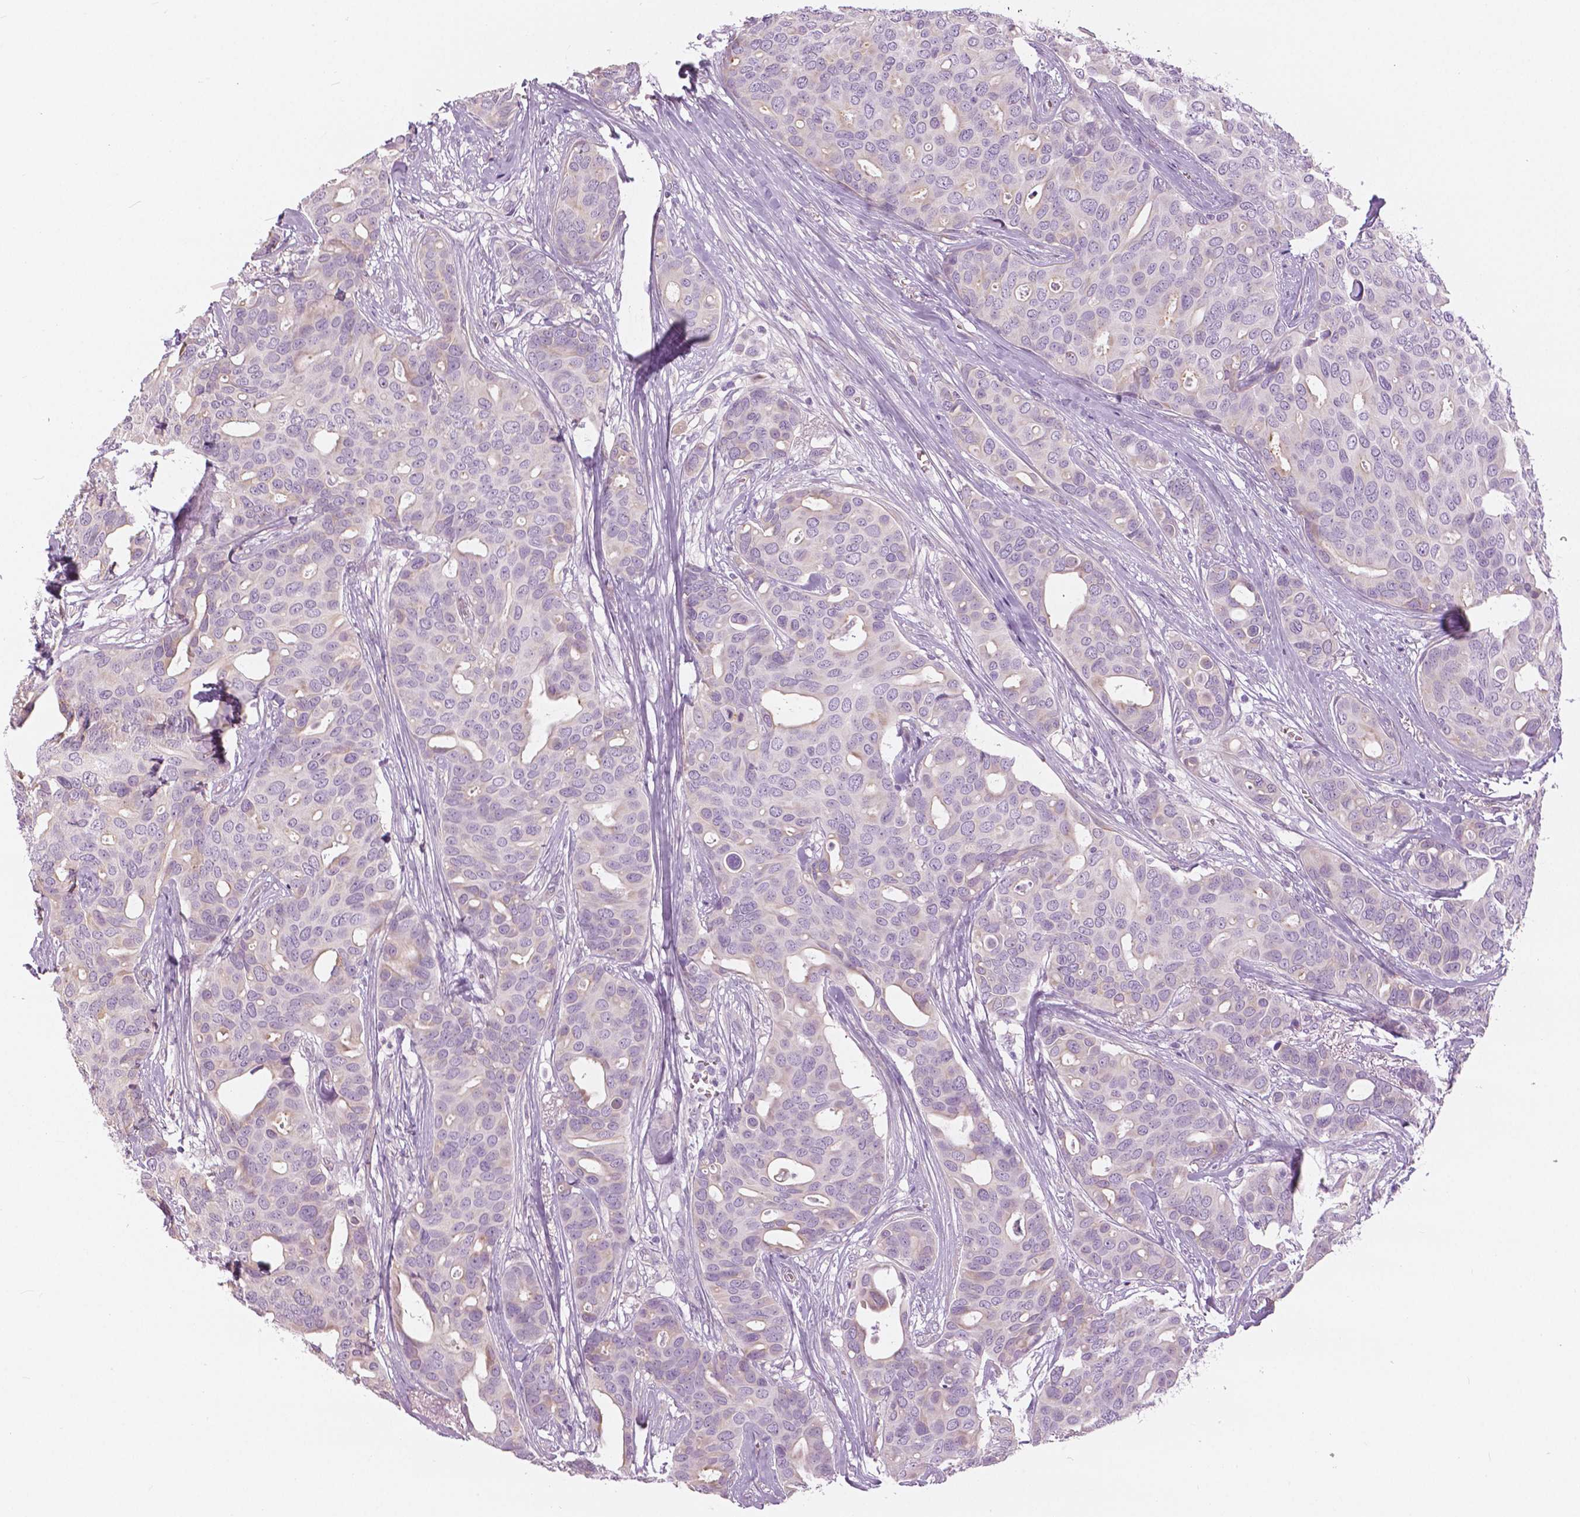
{"staining": {"intensity": "negative", "quantity": "none", "location": "none"}, "tissue": "breast cancer", "cell_type": "Tumor cells", "image_type": "cancer", "snomed": [{"axis": "morphology", "description": "Duct carcinoma"}, {"axis": "topography", "description": "Breast"}], "caption": "Image shows no significant protein staining in tumor cells of breast cancer (infiltrating ductal carcinoma).", "gene": "SLC24A1", "patient": {"sex": "female", "age": 54}}